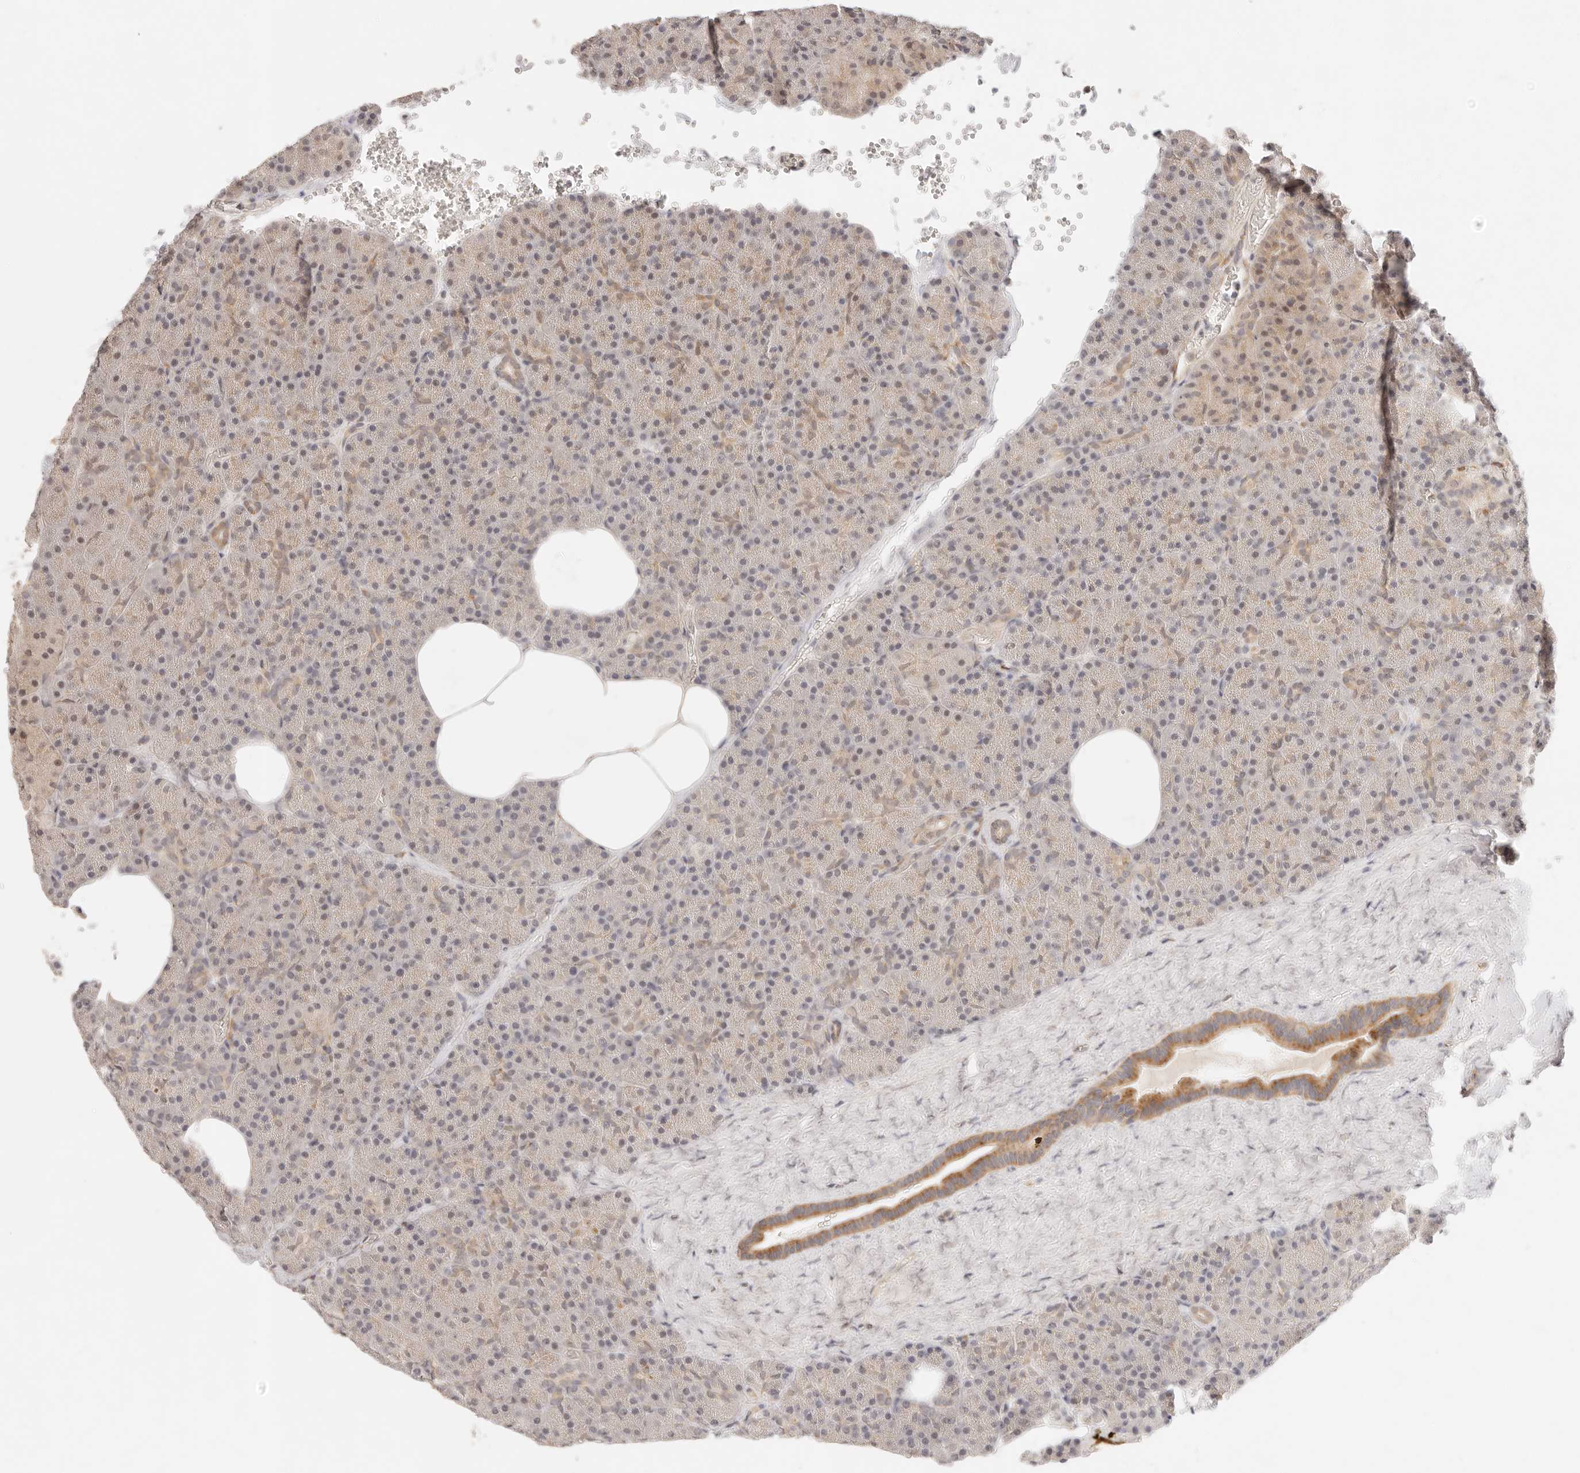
{"staining": {"intensity": "moderate", "quantity": "<25%", "location": "cytoplasmic/membranous"}, "tissue": "pancreas", "cell_type": "Exocrine glandular cells", "image_type": "normal", "snomed": [{"axis": "morphology", "description": "Normal tissue, NOS"}, {"axis": "morphology", "description": "Carcinoid, malignant, NOS"}, {"axis": "topography", "description": "Pancreas"}], "caption": "Immunohistochemical staining of normal pancreas demonstrates <25% levels of moderate cytoplasmic/membranous protein expression in approximately <25% of exocrine glandular cells. (Brightfield microscopy of DAB IHC at high magnification).", "gene": "GPR156", "patient": {"sex": "female", "age": 35}}